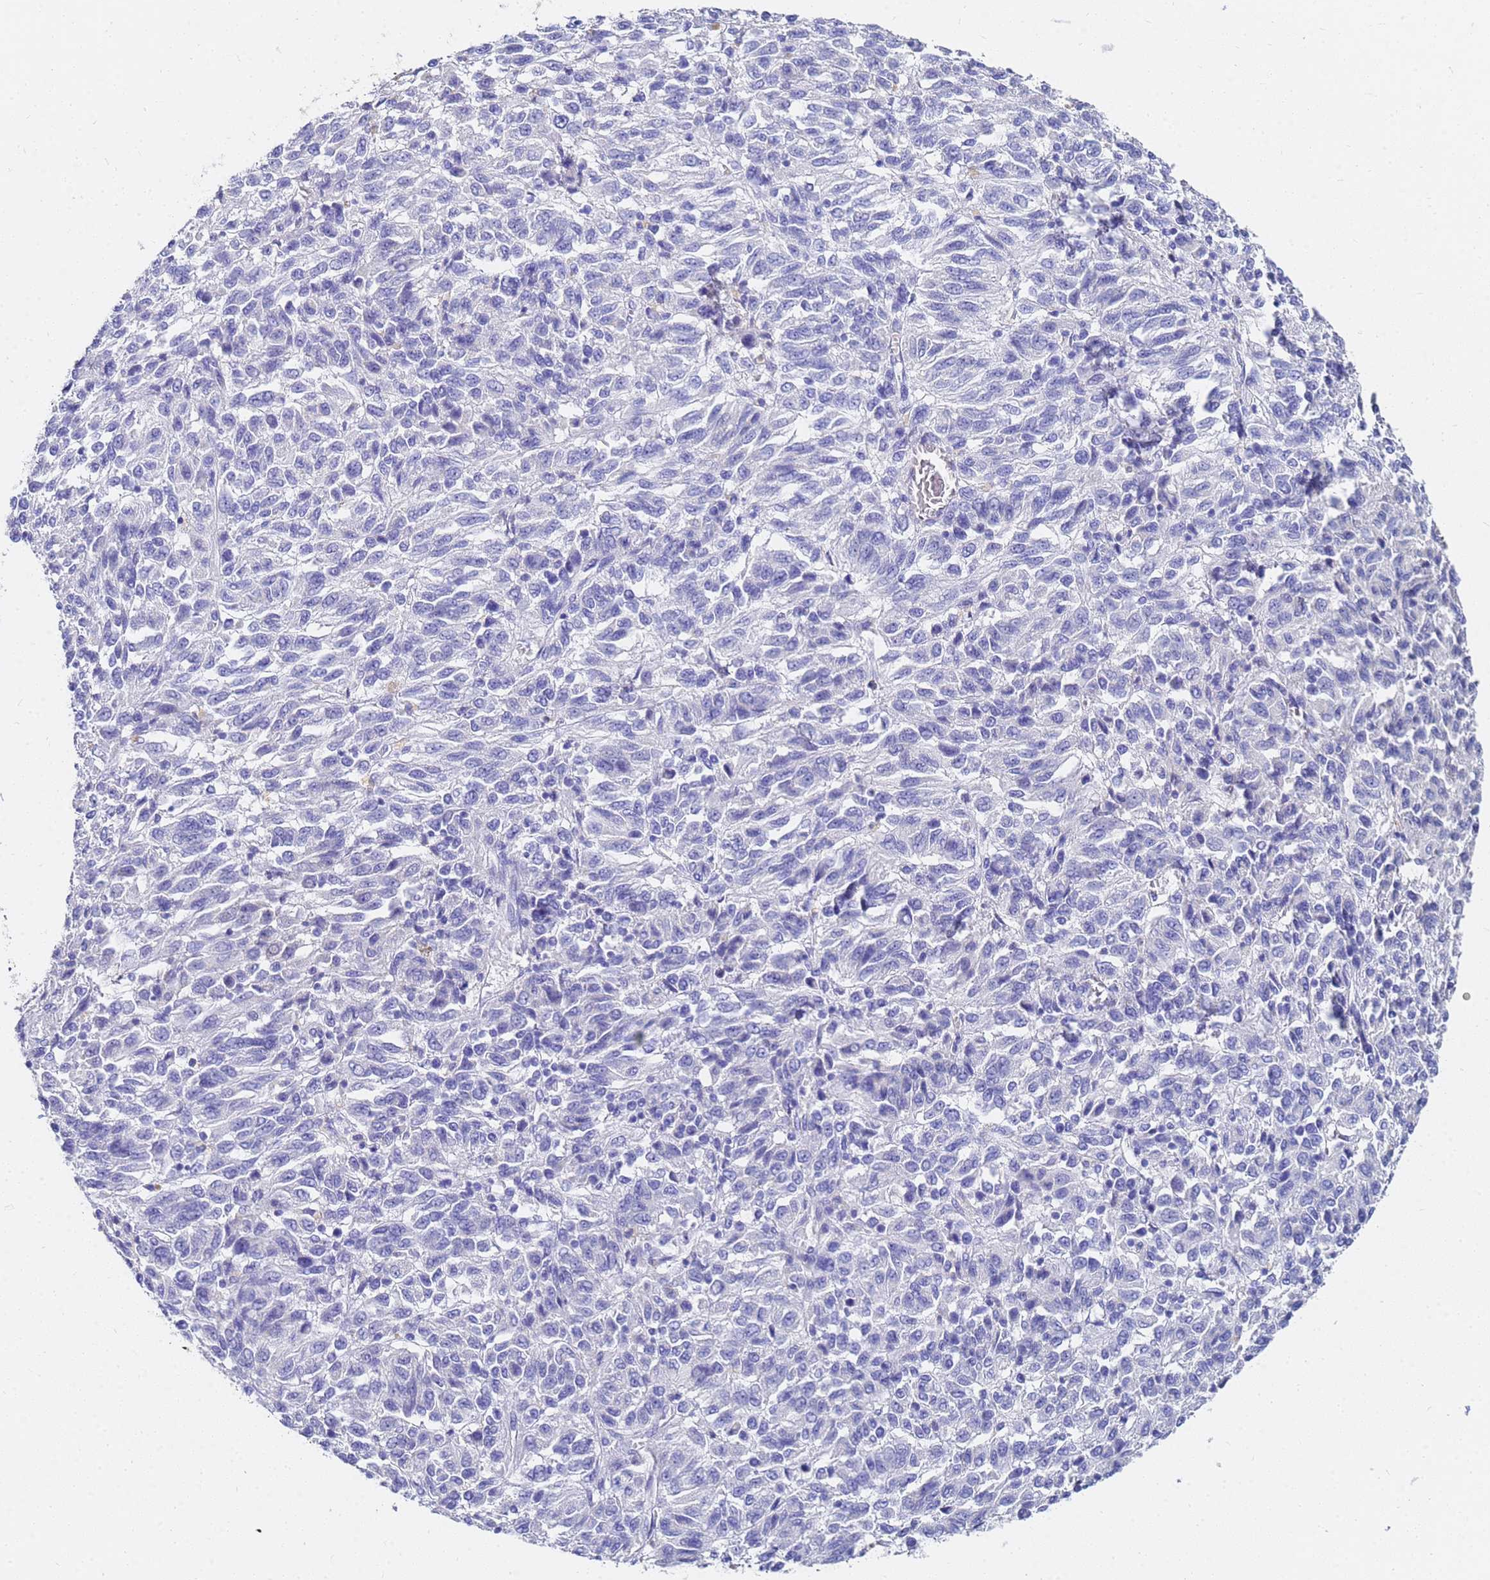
{"staining": {"intensity": "negative", "quantity": "none", "location": "none"}, "tissue": "melanoma", "cell_type": "Tumor cells", "image_type": "cancer", "snomed": [{"axis": "morphology", "description": "Malignant melanoma, Metastatic site"}, {"axis": "topography", "description": "Lung"}], "caption": "This micrograph is of melanoma stained with immunohistochemistry to label a protein in brown with the nuclei are counter-stained blue. There is no staining in tumor cells.", "gene": "C2orf72", "patient": {"sex": "male", "age": 64}}